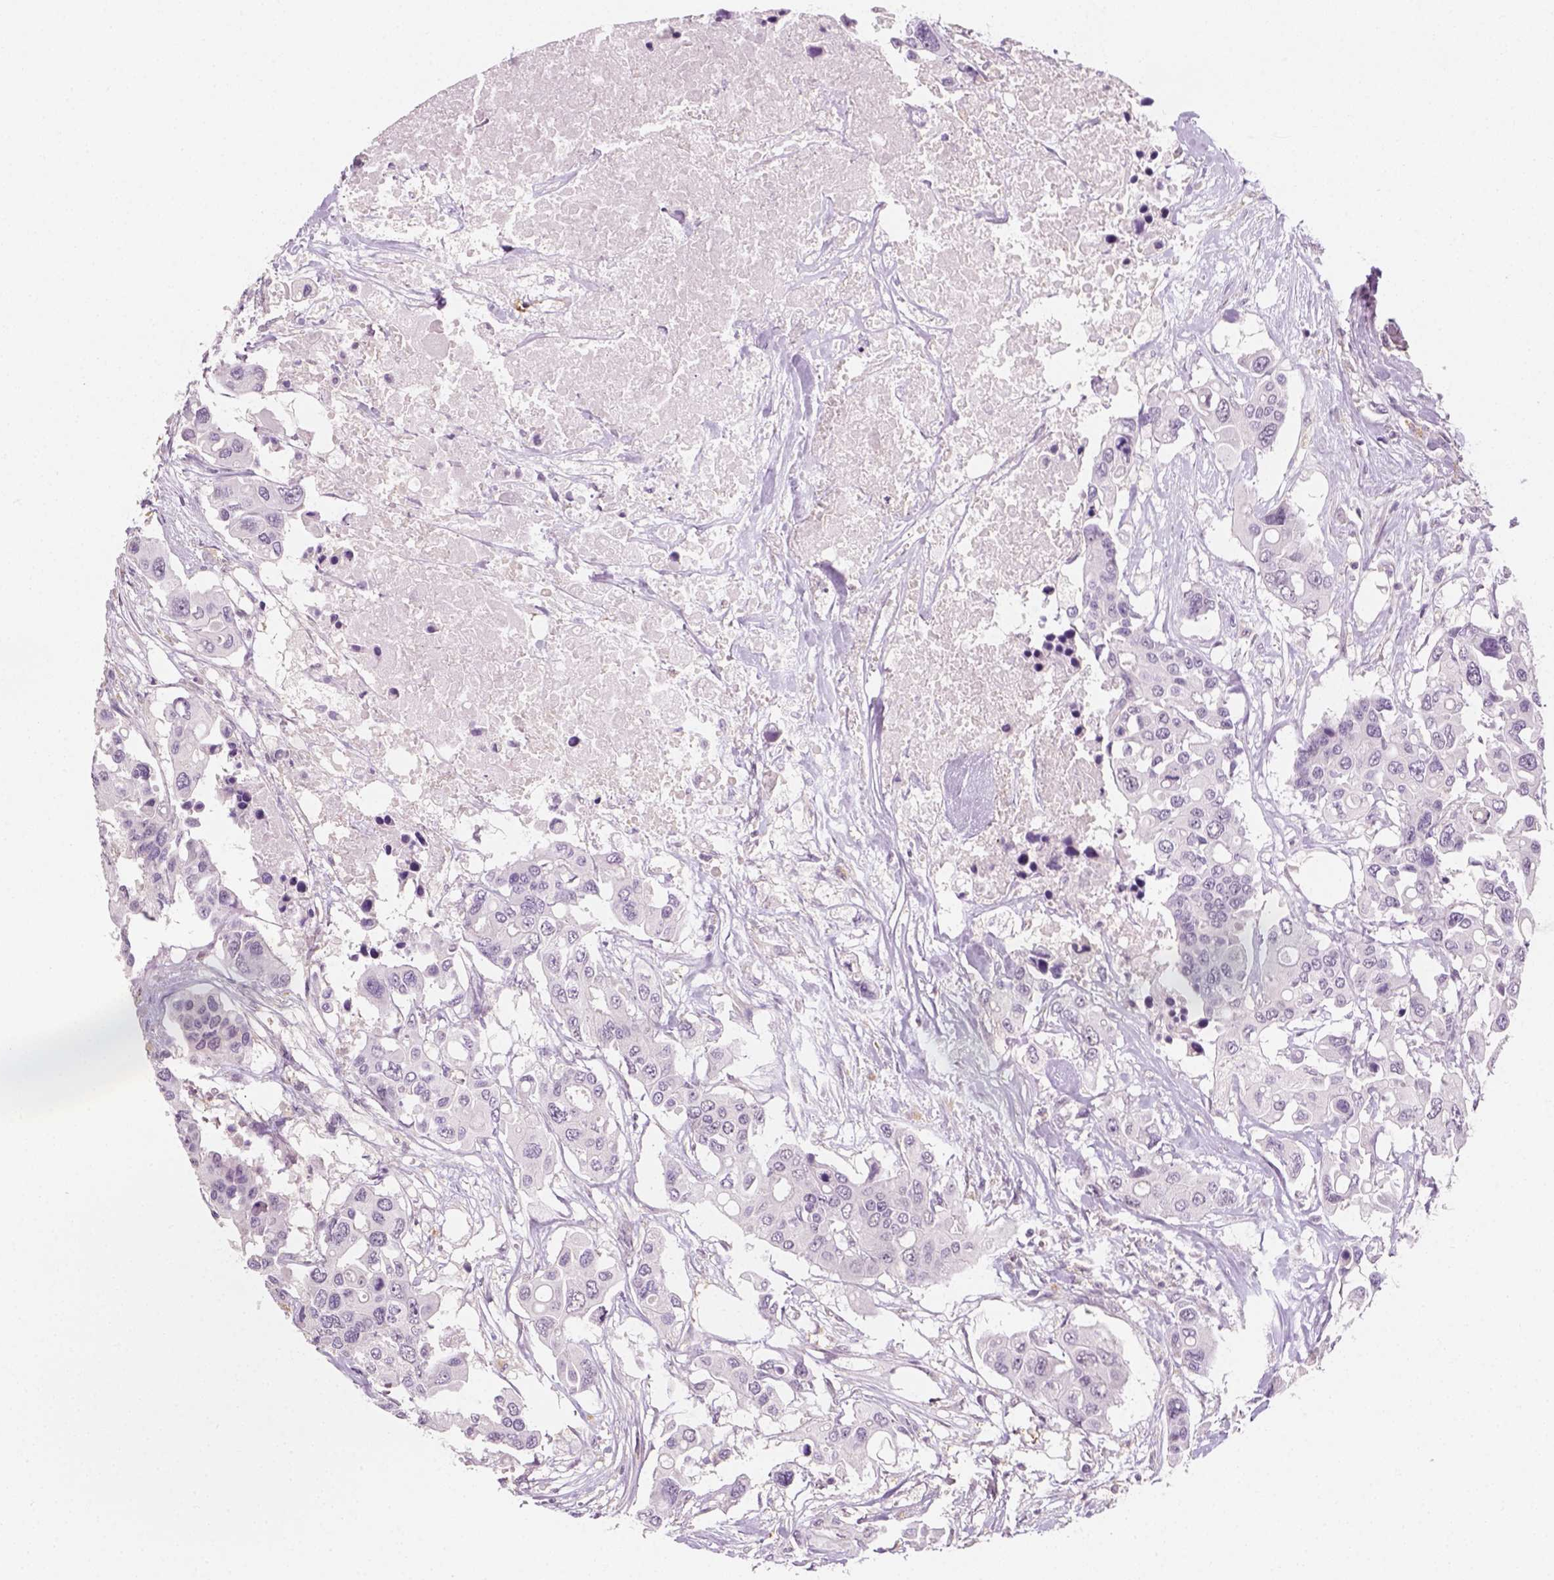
{"staining": {"intensity": "negative", "quantity": "none", "location": "none"}, "tissue": "colorectal cancer", "cell_type": "Tumor cells", "image_type": "cancer", "snomed": [{"axis": "morphology", "description": "Adenocarcinoma, NOS"}, {"axis": "topography", "description": "Colon"}], "caption": "An image of colorectal cancer (adenocarcinoma) stained for a protein reveals no brown staining in tumor cells. (Immunohistochemistry, brightfield microscopy, high magnification).", "gene": "FAM163B", "patient": {"sex": "male", "age": 77}}